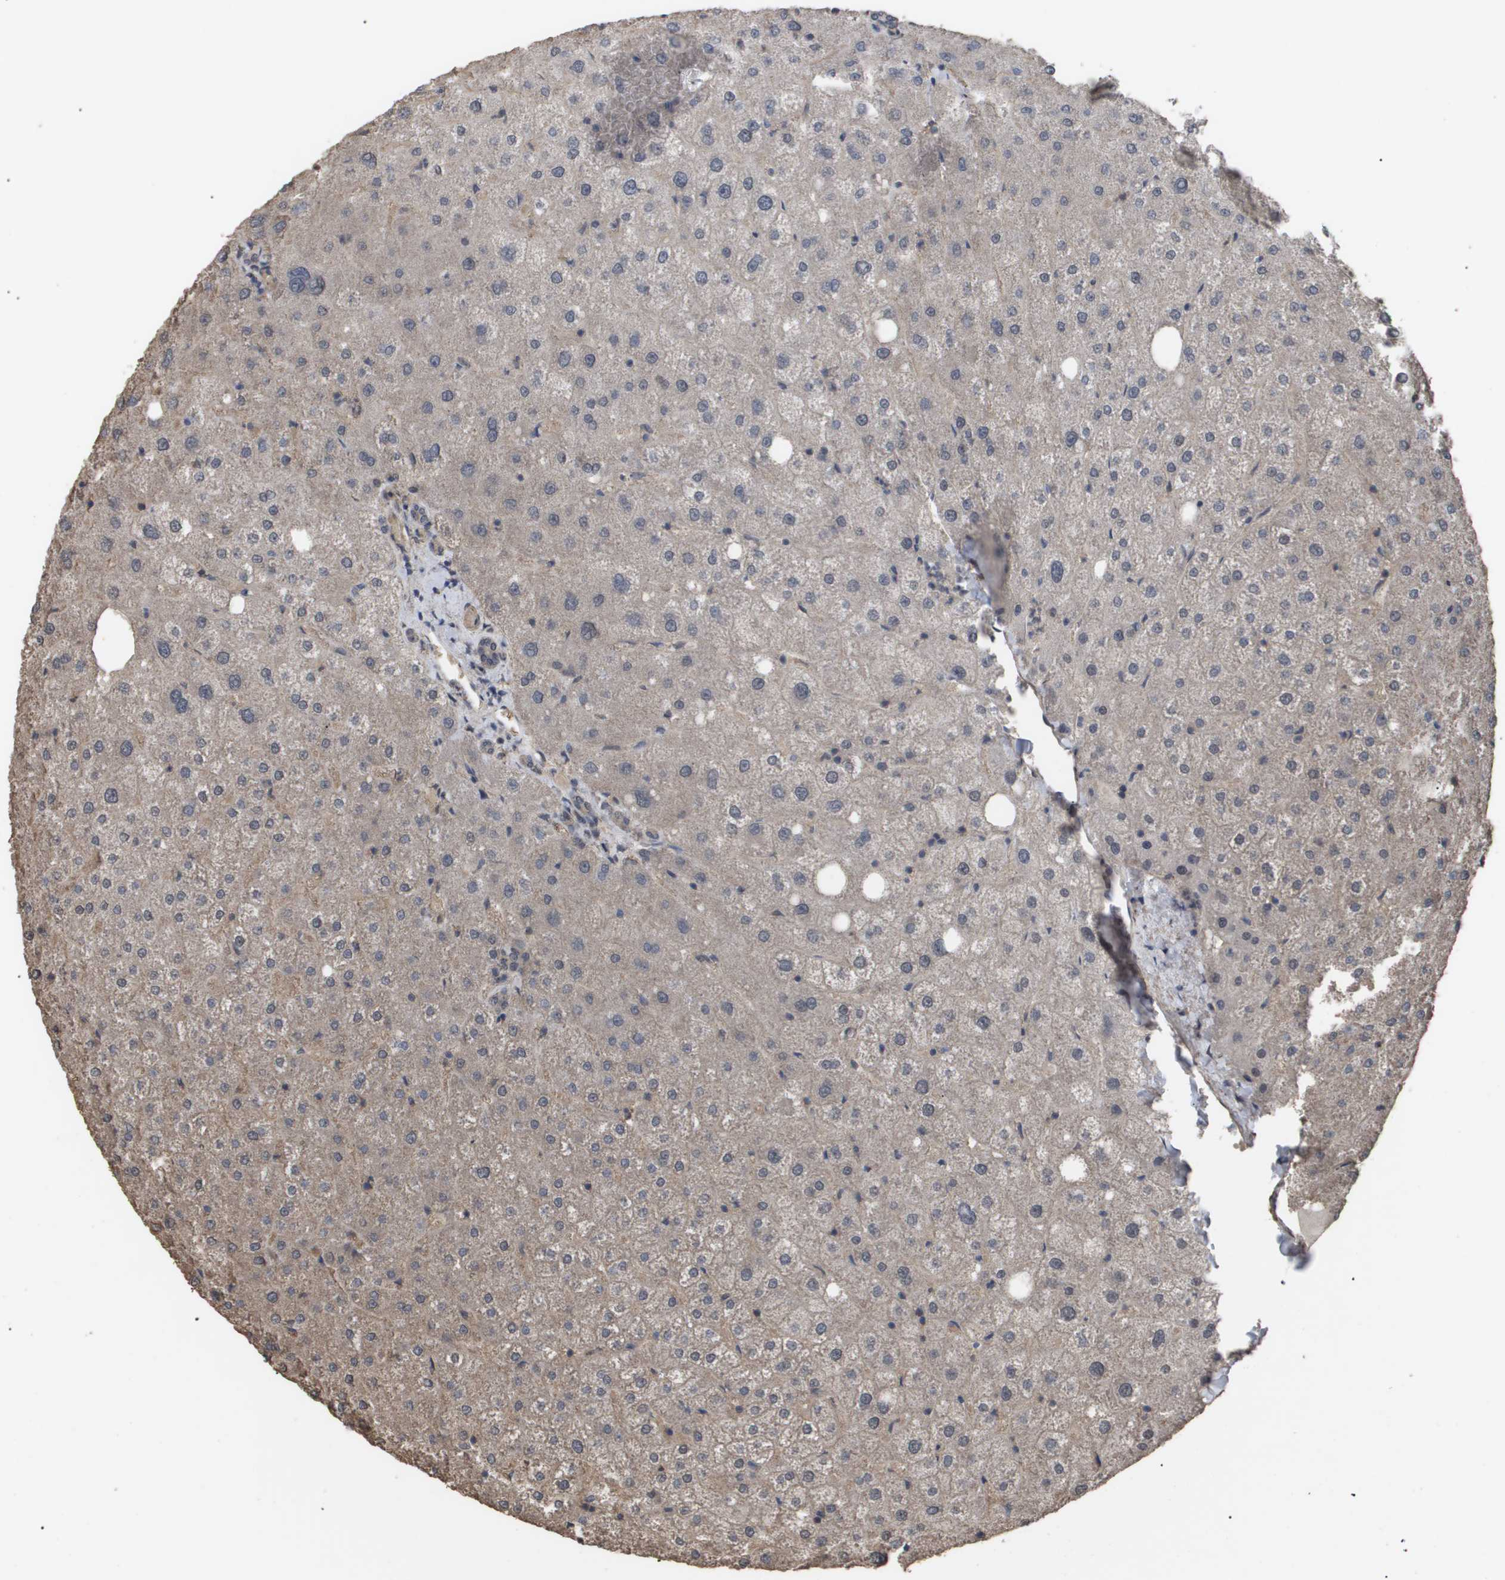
{"staining": {"intensity": "weak", "quantity": ">75%", "location": "cytoplasmic/membranous"}, "tissue": "liver", "cell_type": "Cholangiocytes", "image_type": "normal", "snomed": [{"axis": "morphology", "description": "Normal tissue, NOS"}, {"axis": "topography", "description": "Liver"}], "caption": "The immunohistochemical stain labels weak cytoplasmic/membranous expression in cholangiocytes of normal liver. Using DAB (3,3'-diaminobenzidine) (brown) and hematoxylin (blue) stains, captured at high magnification using brightfield microscopy.", "gene": "CUL5", "patient": {"sex": "male", "age": 73}}